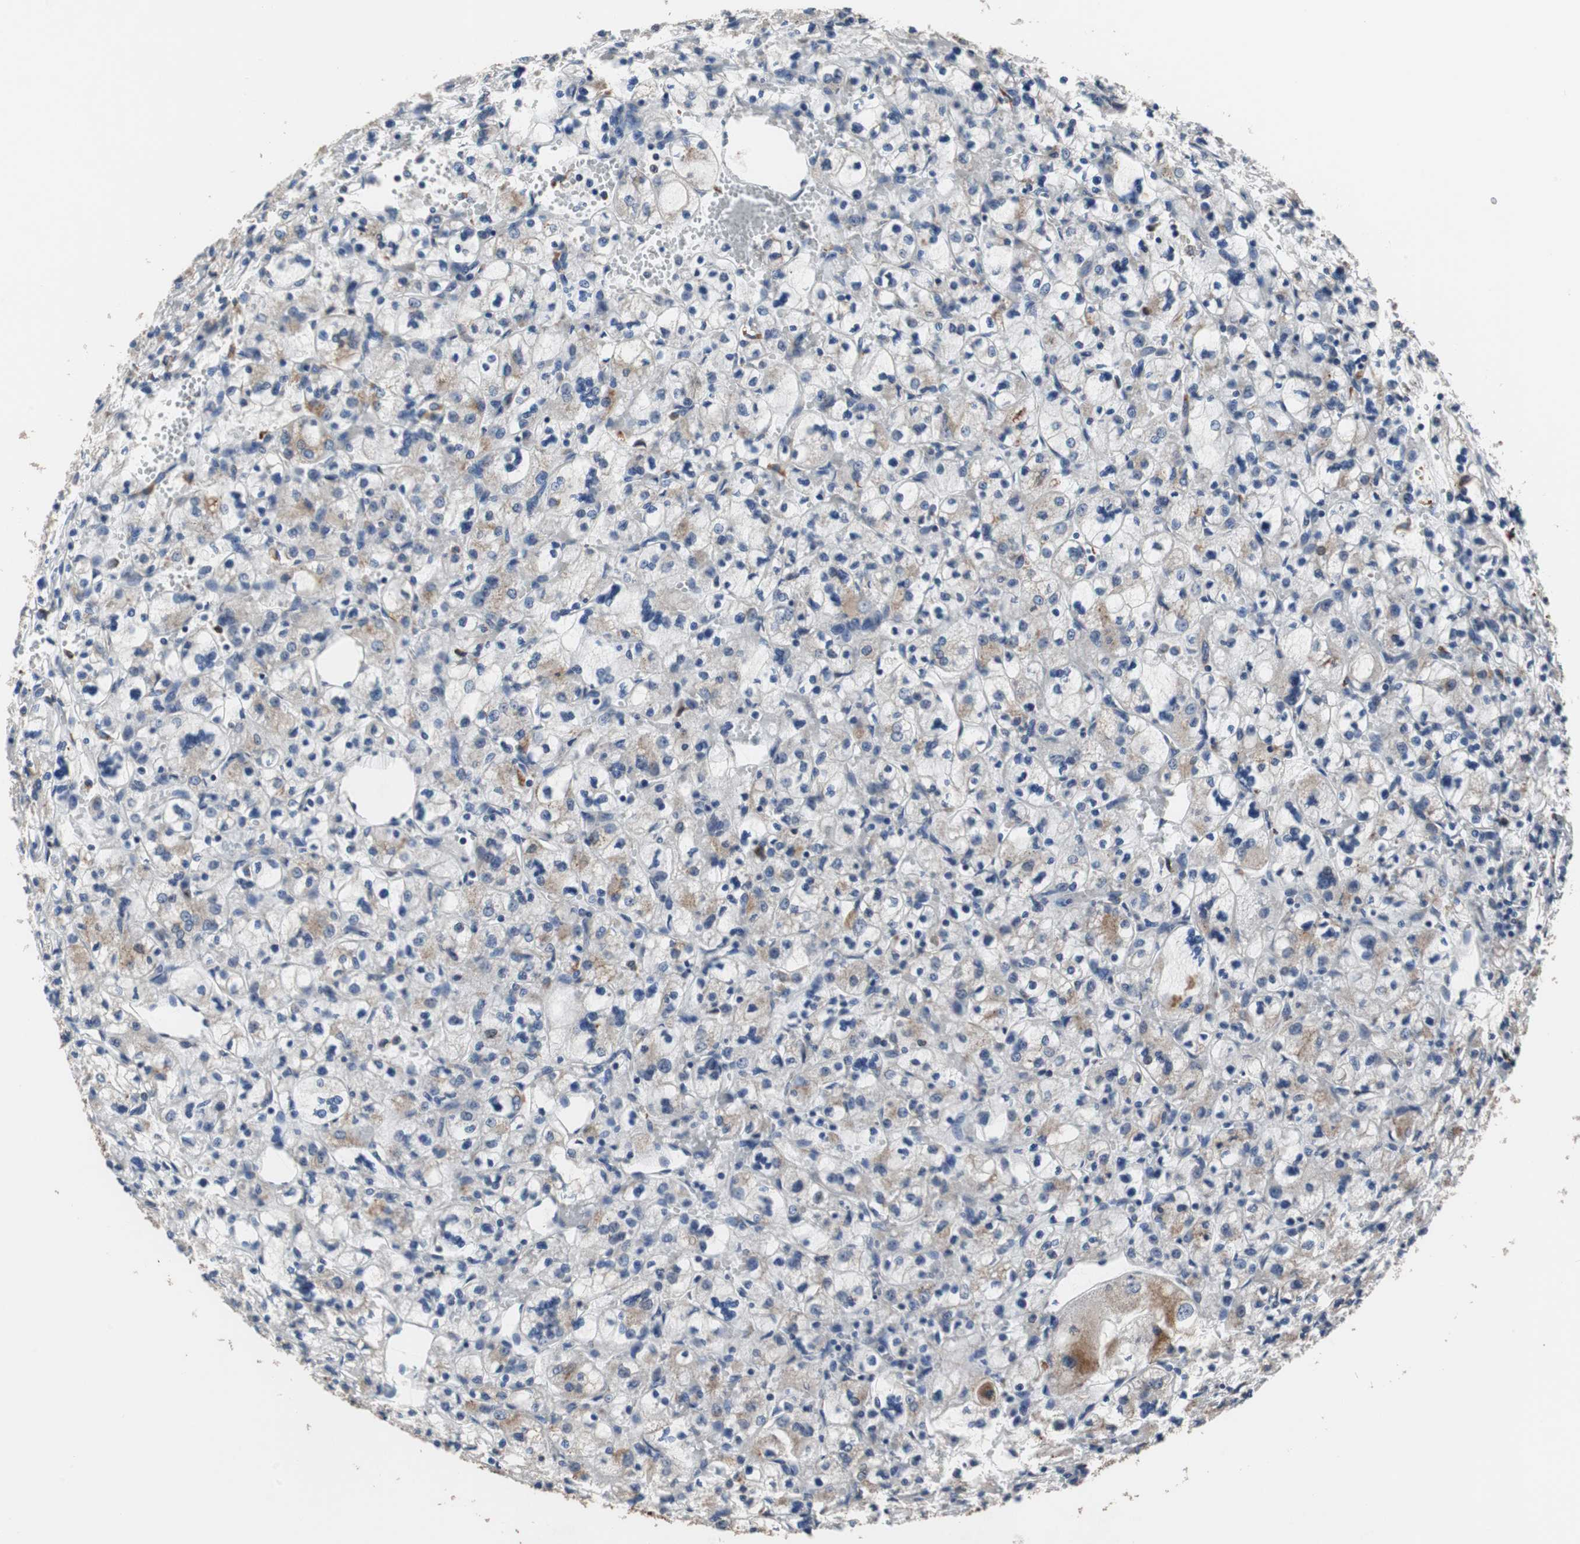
{"staining": {"intensity": "moderate", "quantity": "<25%", "location": "cytoplasmic/membranous"}, "tissue": "renal cancer", "cell_type": "Tumor cells", "image_type": "cancer", "snomed": [{"axis": "morphology", "description": "Adenocarcinoma, NOS"}, {"axis": "topography", "description": "Kidney"}], "caption": "Tumor cells exhibit moderate cytoplasmic/membranous expression in about <25% of cells in renal cancer. The protein is shown in brown color, while the nuclei are stained blue.", "gene": "USP10", "patient": {"sex": "female", "age": 83}}